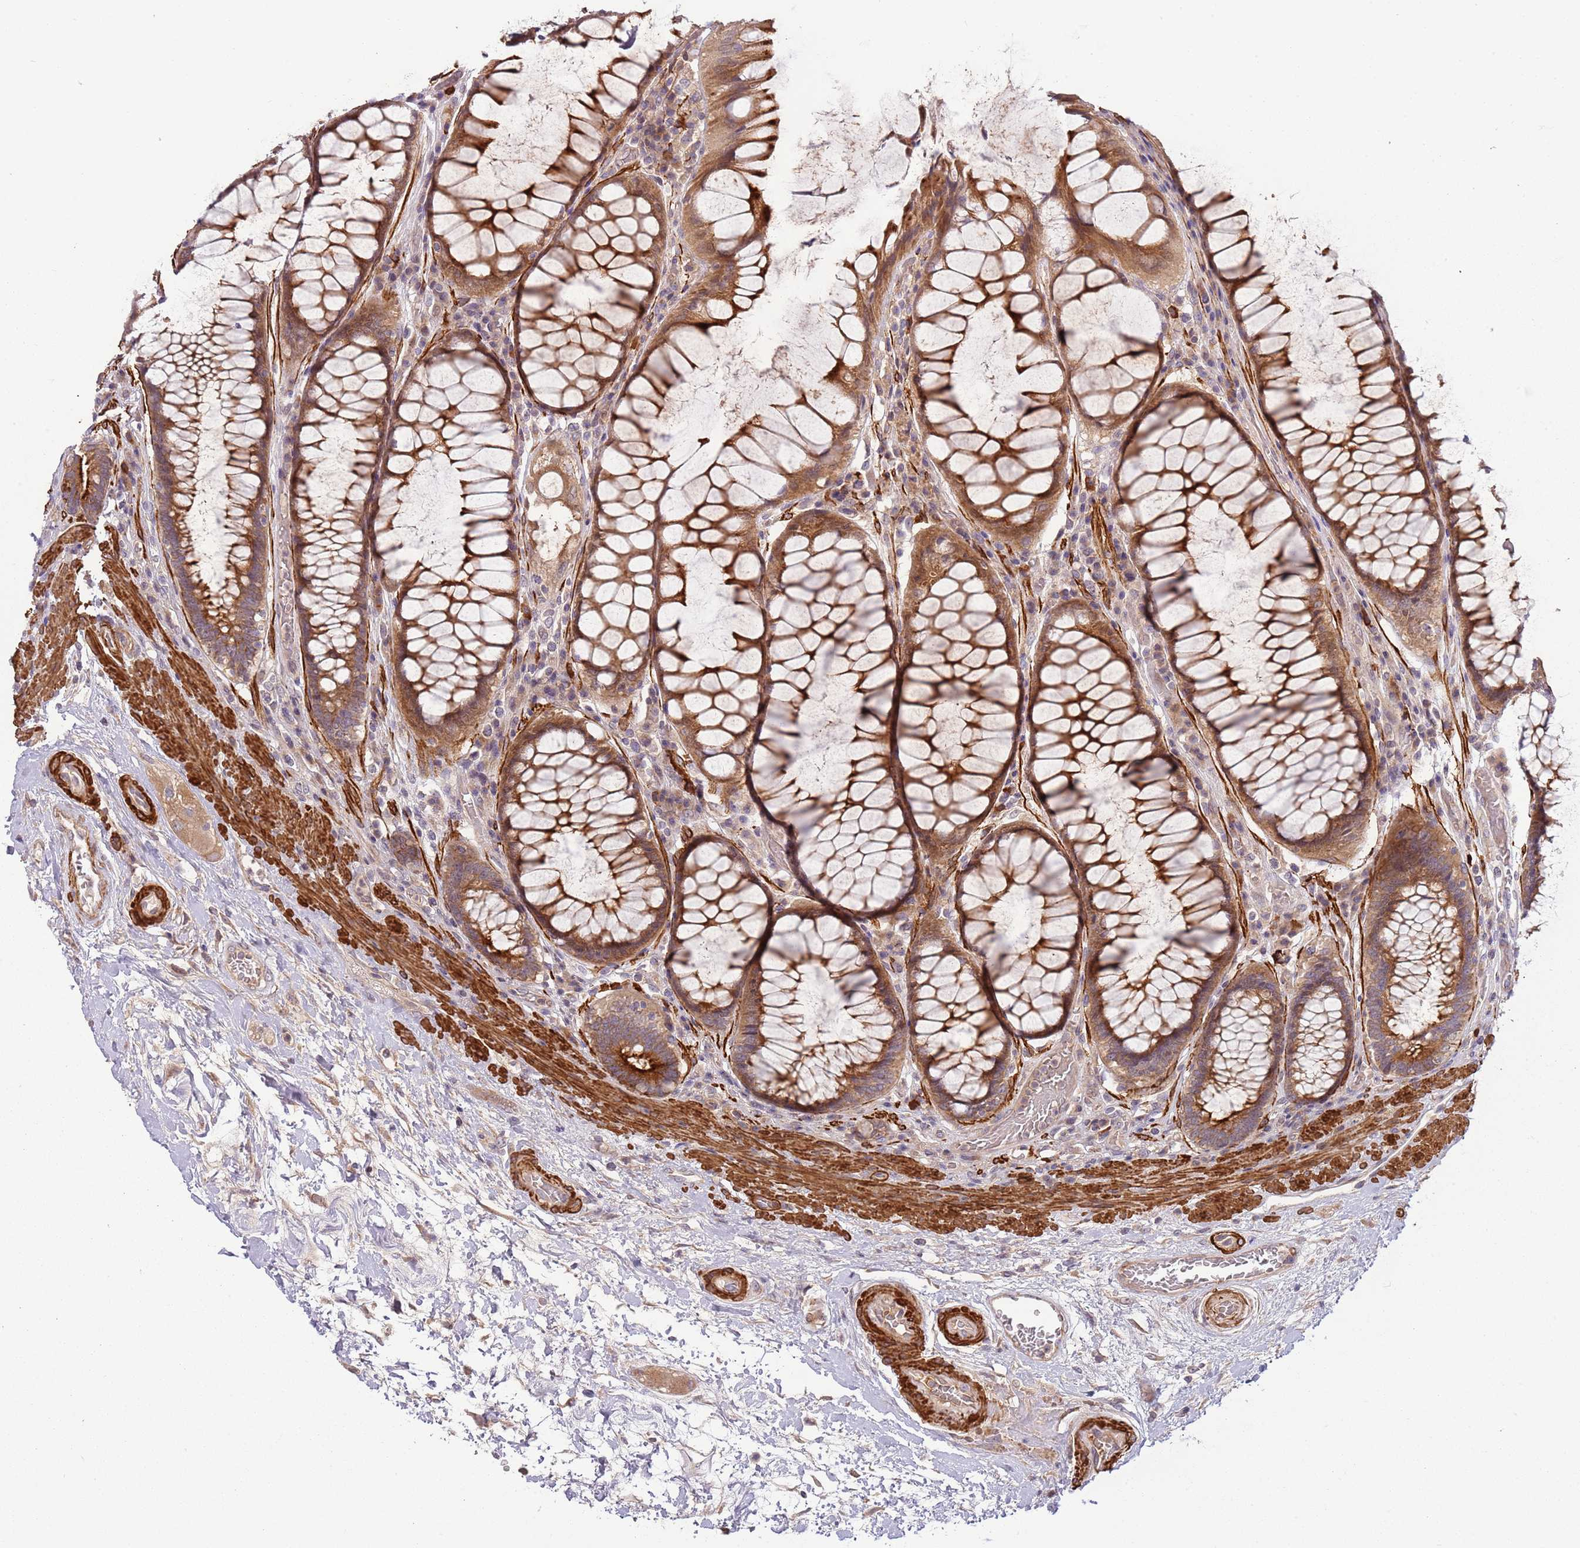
{"staining": {"intensity": "moderate", "quantity": ">75%", "location": "cytoplasmic/membranous"}, "tissue": "rectum", "cell_type": "Glandular cells", "image_type": "normal", "snomed": [{"axis": "morphology", "description": "Normal tissue, NOS"}, {"axis": "topography", "description": "Rectum"}], "caption": "Immunohistochemistry (IHC) histopathology image of normal rectum: human rectum stained using IHC displays medium levels of moderate protein expression localized specifically in the cytoplasmic/membranous of glandular cells, appearing as a cytoplasmic/membranous brown color.", "gene": "RNF128", "patient": {"sex": "male", "age": 64}}